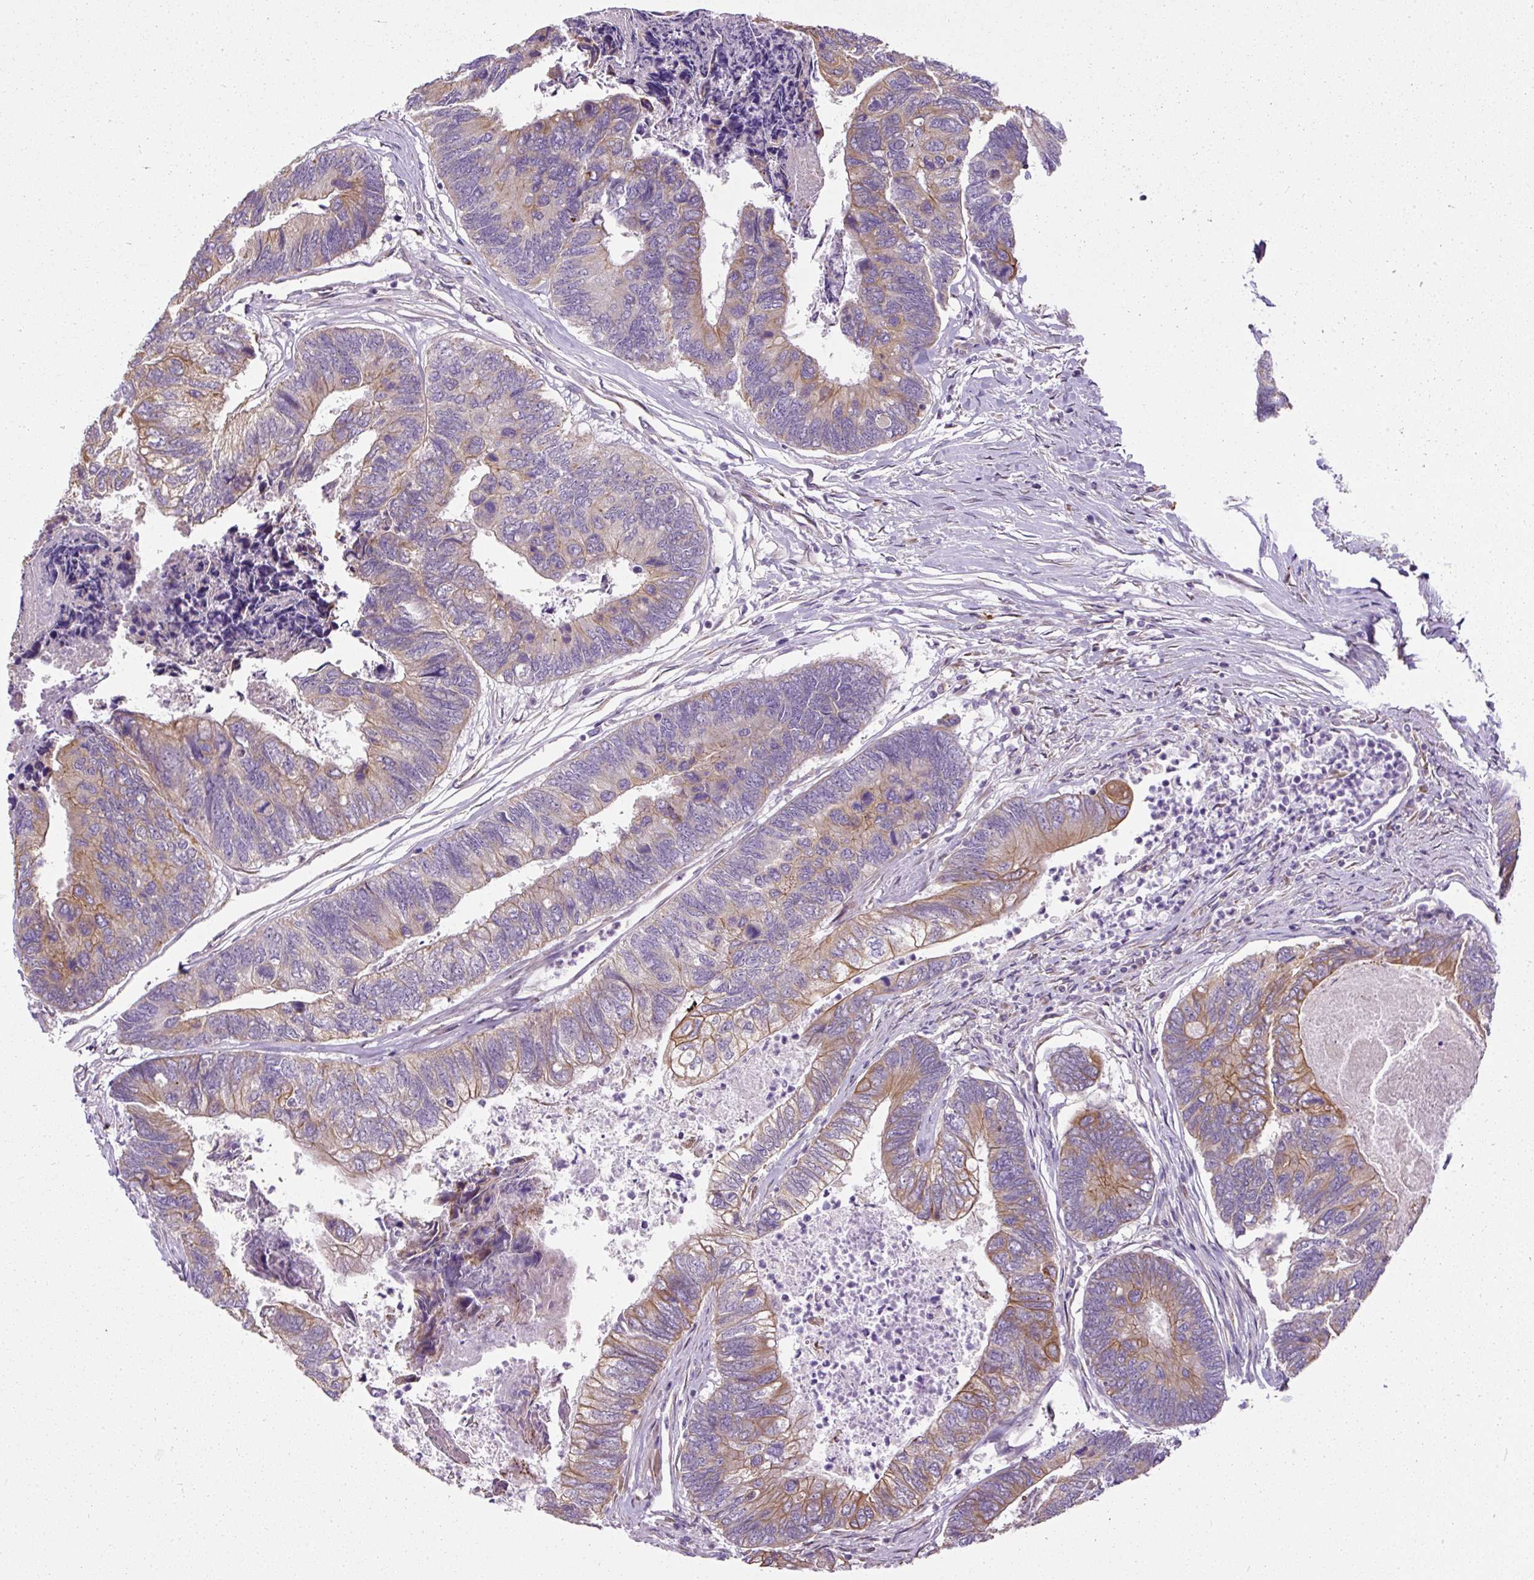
{"staining": {"intensity": "moderate", "quantity": "25%-75%", "location": "cytoplasmic/membranous"}, "tissue": "colorectal cancer", "cell_type": "Tumor cells", "image_type": "cancer", "snomed": [{"axis": "morphology", "description": "Adenocarcinoma, NOS"}, {"axis": "topography", "description": "Colon"}], "caption": "Protein staining displays moderate cytoplasmic/membranous expression in approximately 25%-75% of tumor cells in adenocarcinoma (colorectal). The staining was performed using DAB to visualize the protein expression in brown, while the nuclei were stained in blue with hematoxylin (Magnification: 20x).", "gene": "FAM149A", "patient": {"sex": "female", "age": 67}}